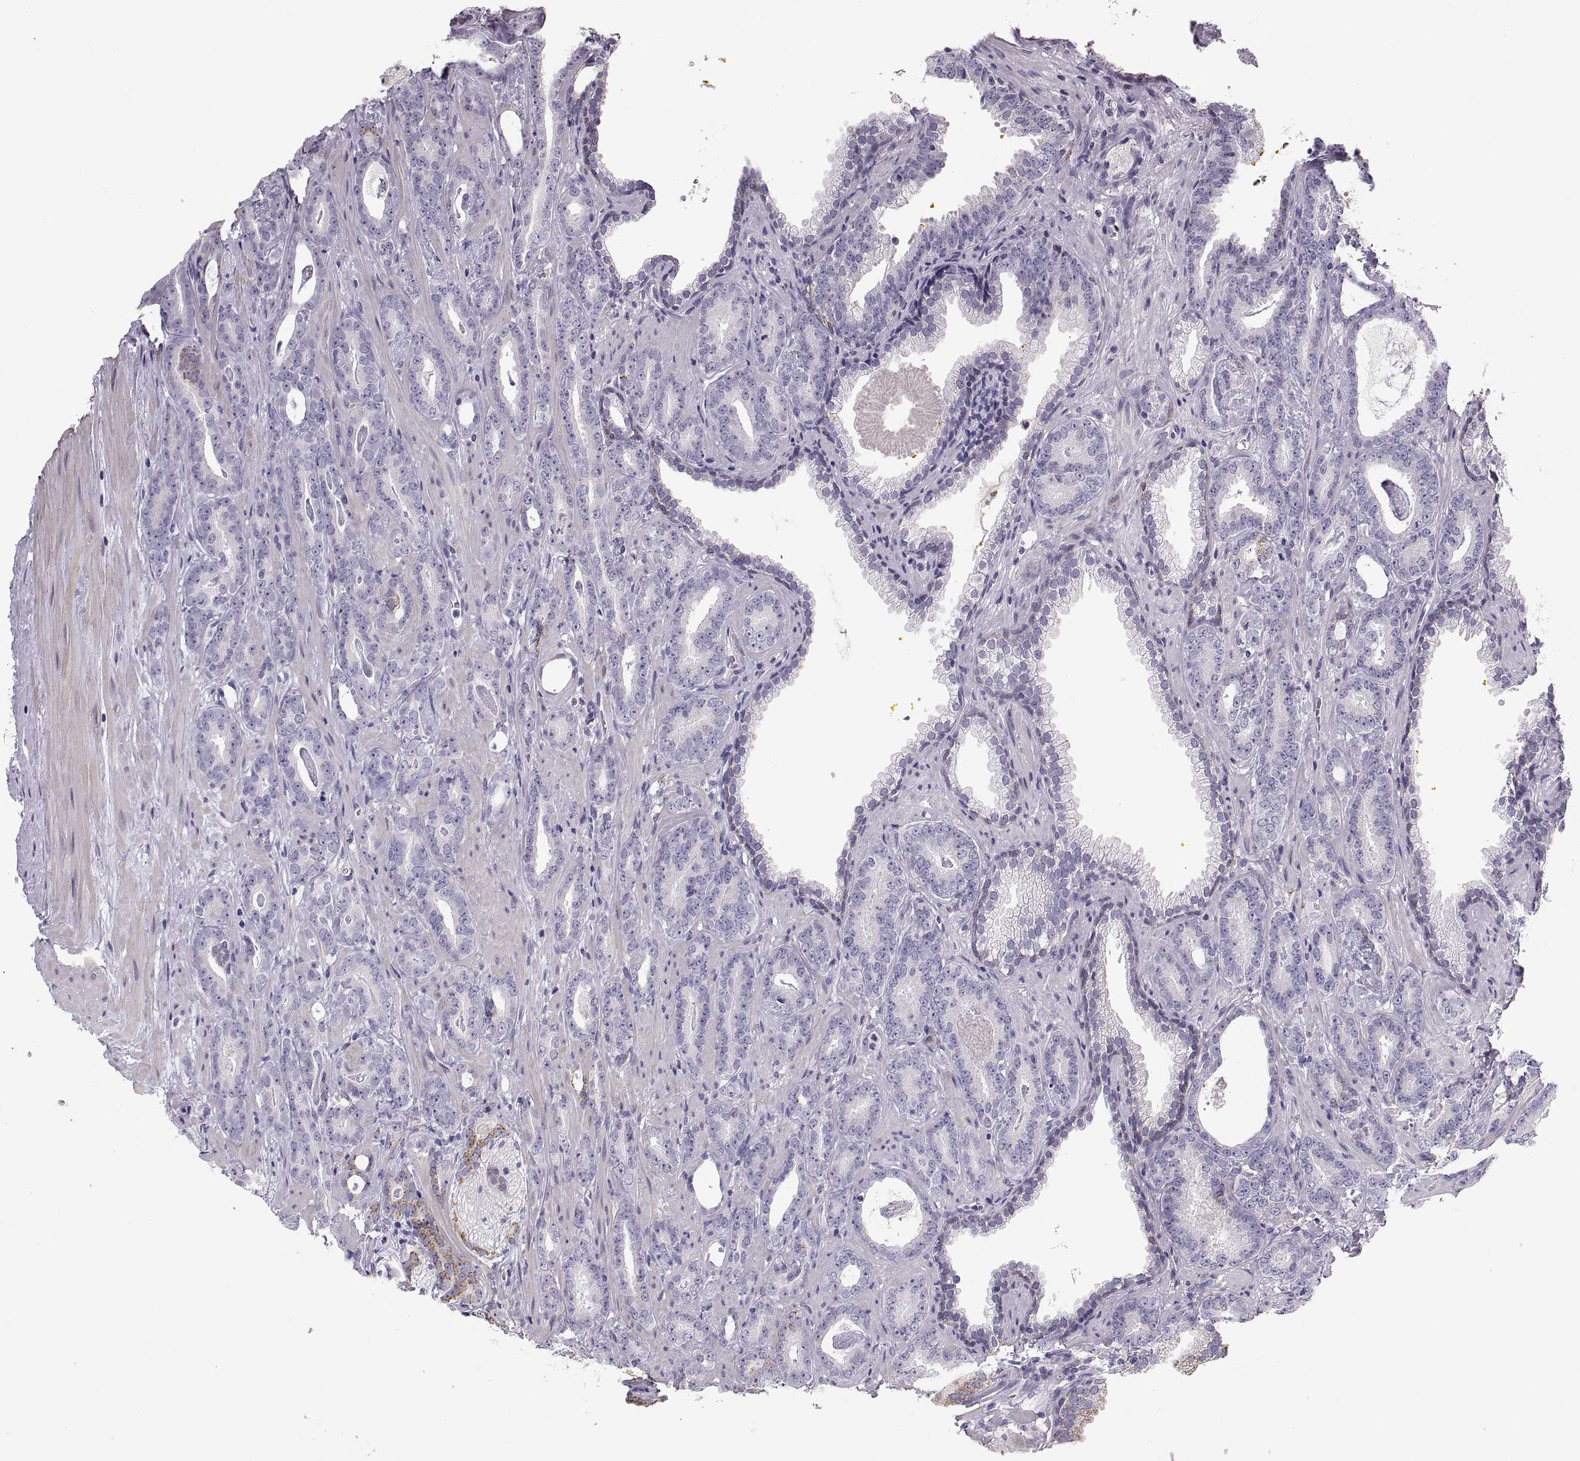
{"staining": {"intensity": "negative", "quantity": "none", "location": "none"}, "tissue": "prostate cancer", "cell_type": "Tumor cells", "image_type": "cancer", "snomed": [{"axis": "morphology", "description": "Adenocarcinoma, Medium grade"}, {"axis": "topography", "description": "Prostate and seminal vesicle, NOS"}, {"axis": "topography", "description": "Prostate"}], "caption": "Immunohistochemistry image of human prostate cancer stained for a protein (brown), which exhibits no positivity in tumor cells. (Brightfield microscopy of DAB (3,3'-diaminobenzidine) immunohistochemistry at high magnification).", "gene": "COL9A3", "patient": {"sex": "male", "age": 54}}